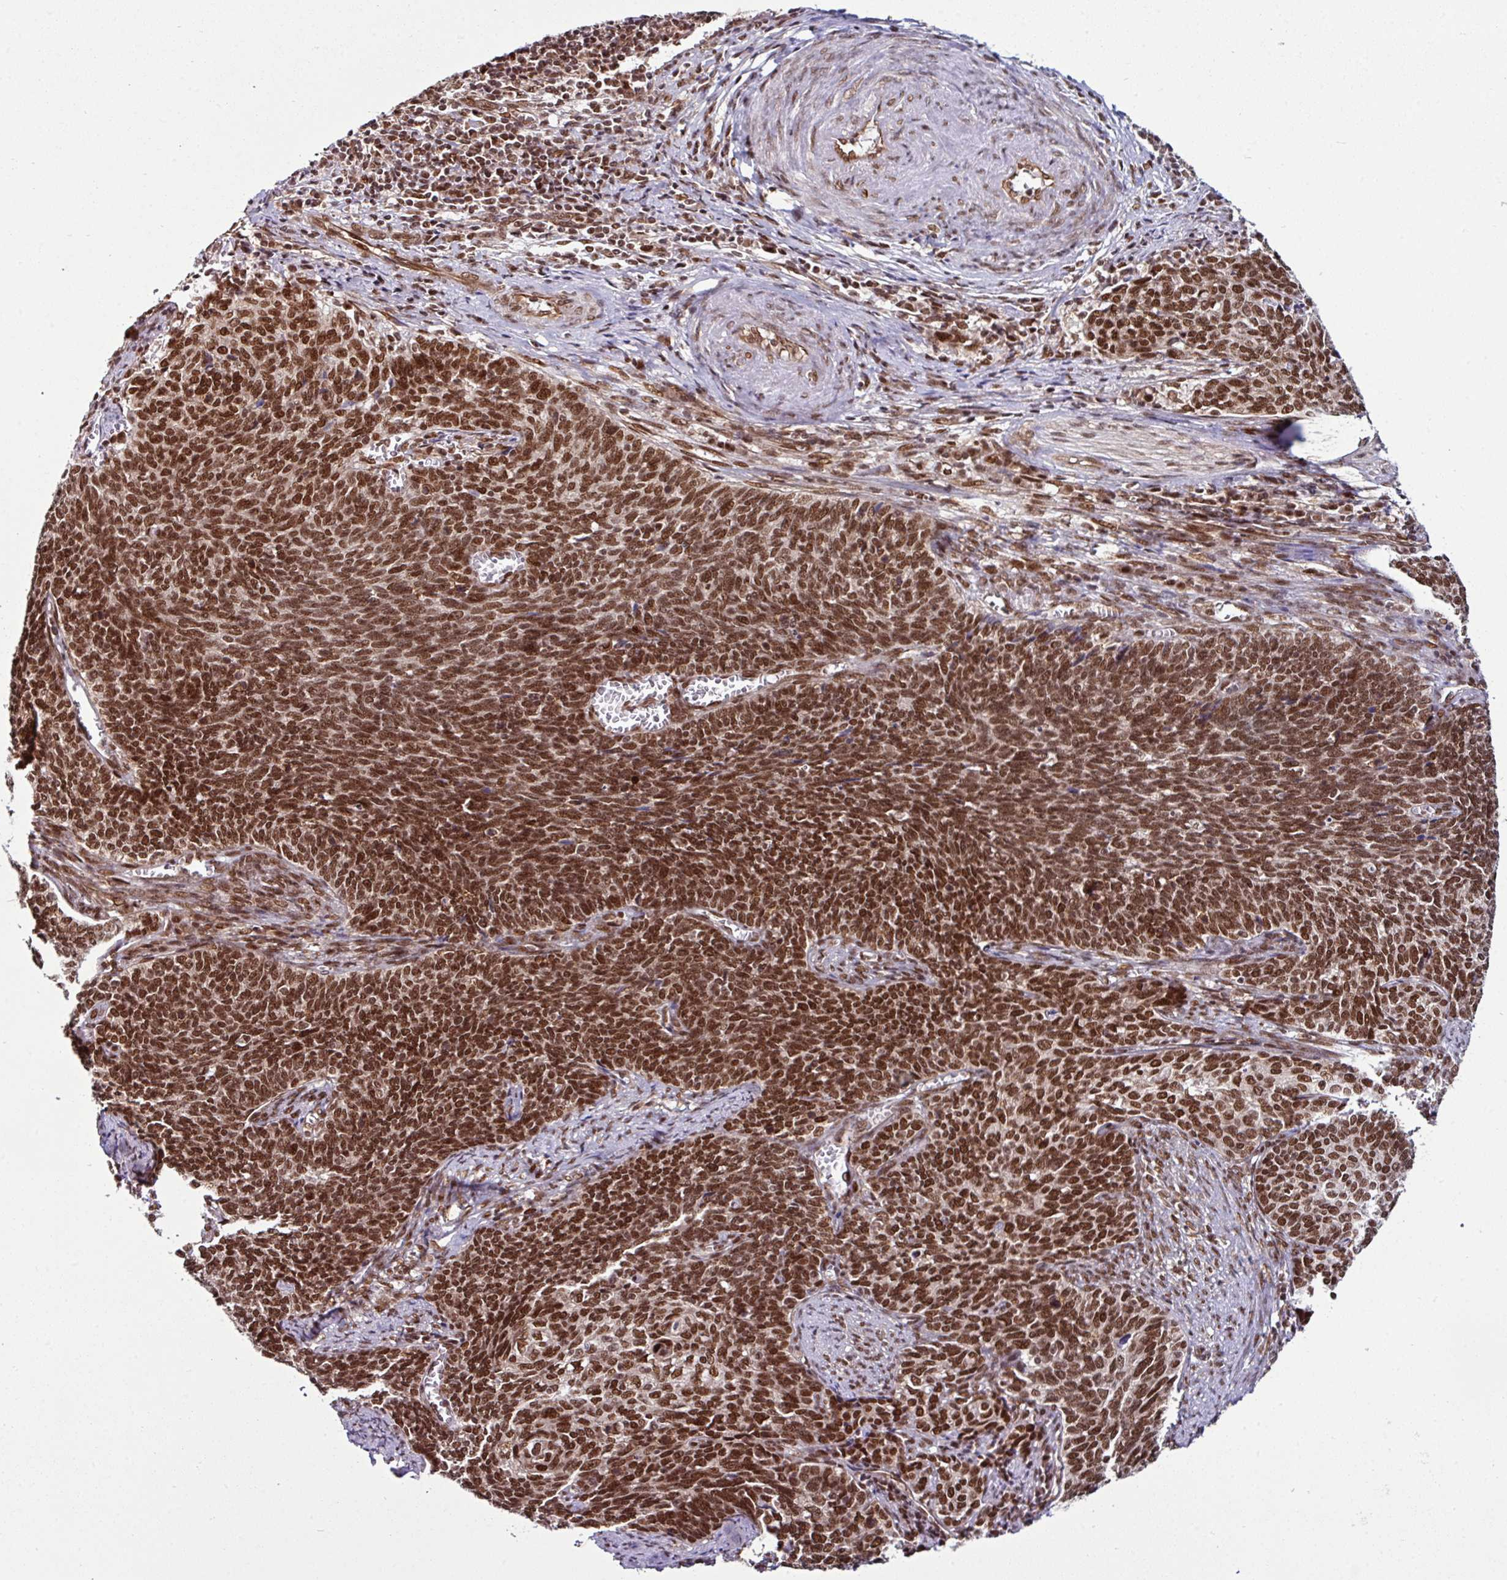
{"staining": {"intensity": "strong", "quantity": ">75%", "location": "nuclear"}, "tissue": "cervical cancer", "cell_type": "Tumor cells", "image_type": "cancer", "snomed": [{"axis": "morphology", "description": "Squamous cell carcinoma, NOS"}, {"axis": "topography", "description": "Cervix"}], "caption": "IHC staining of cervical cancer, which displays high levels of strong nuclear staining in approximately >75% of tumor cells indicating strong nuclear protein staining. The staining was performed using DAB (3,3'-diaminobenzidine) (brown) for protein detection and nuclei were counterstained in hematoxylin (blue).", "gene": "MORF4L2", "patient": {"sex": "female", "age": 39}}